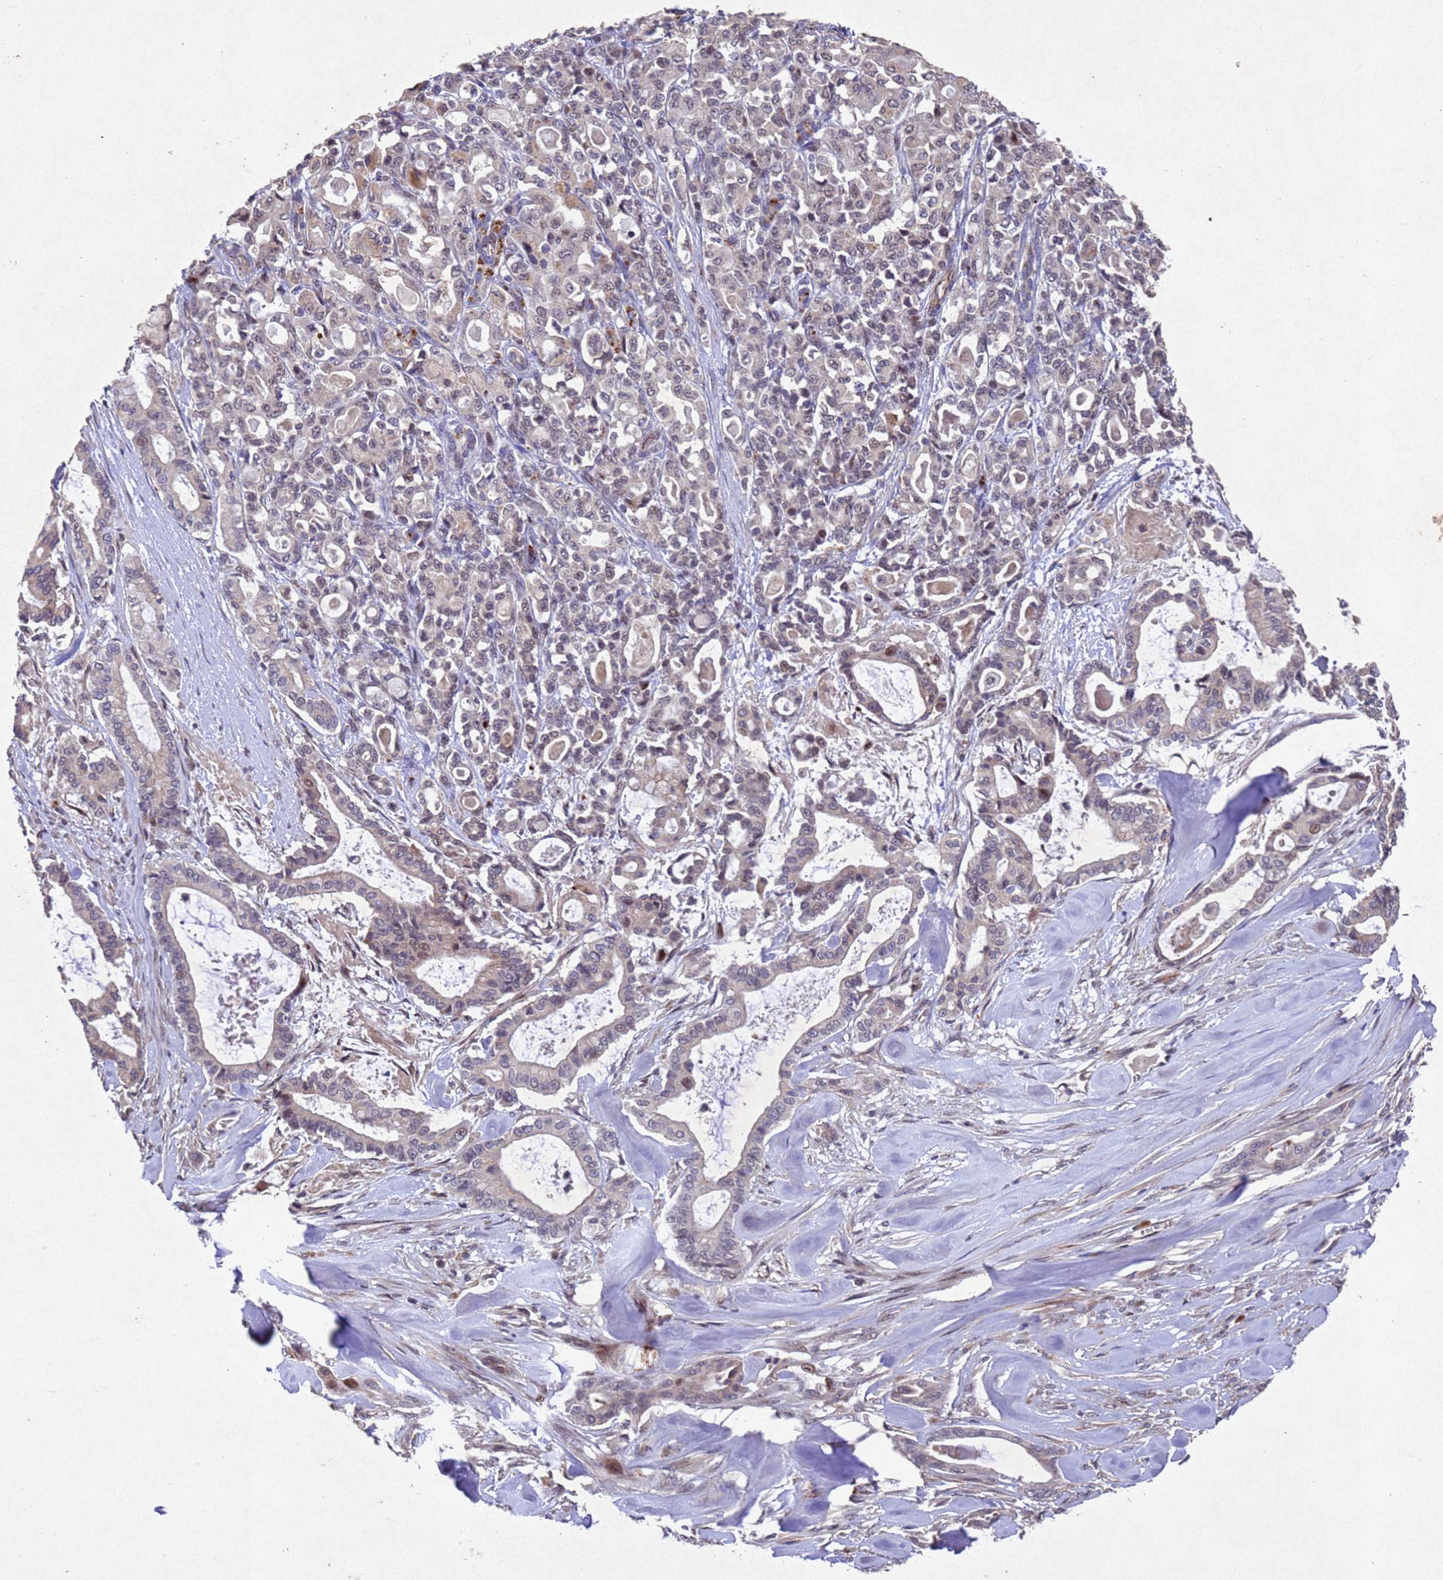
{"staining": {"intensity": "weak", "quantity": "<25%", "location": "cytoplasmic/membranous,nuclear"}, "tissue": "pancreatic cancer", "cell_type": "Tumor cells", "image_type": "cancer", "snomed": [{"axis": "morphology", "description": "Adenocarcinoma, NOS"}, {"axis": "topography", "description": "Pancreas"}], "caption": "High magnification brightfield microscopy of pancreatic cancer stained with DAB (brown) and counterstained with hematoxylin (blue): tumor cells show no significant positivity.", "gene": "TBK1", "patient": {"sex": "male", "age": 63}}